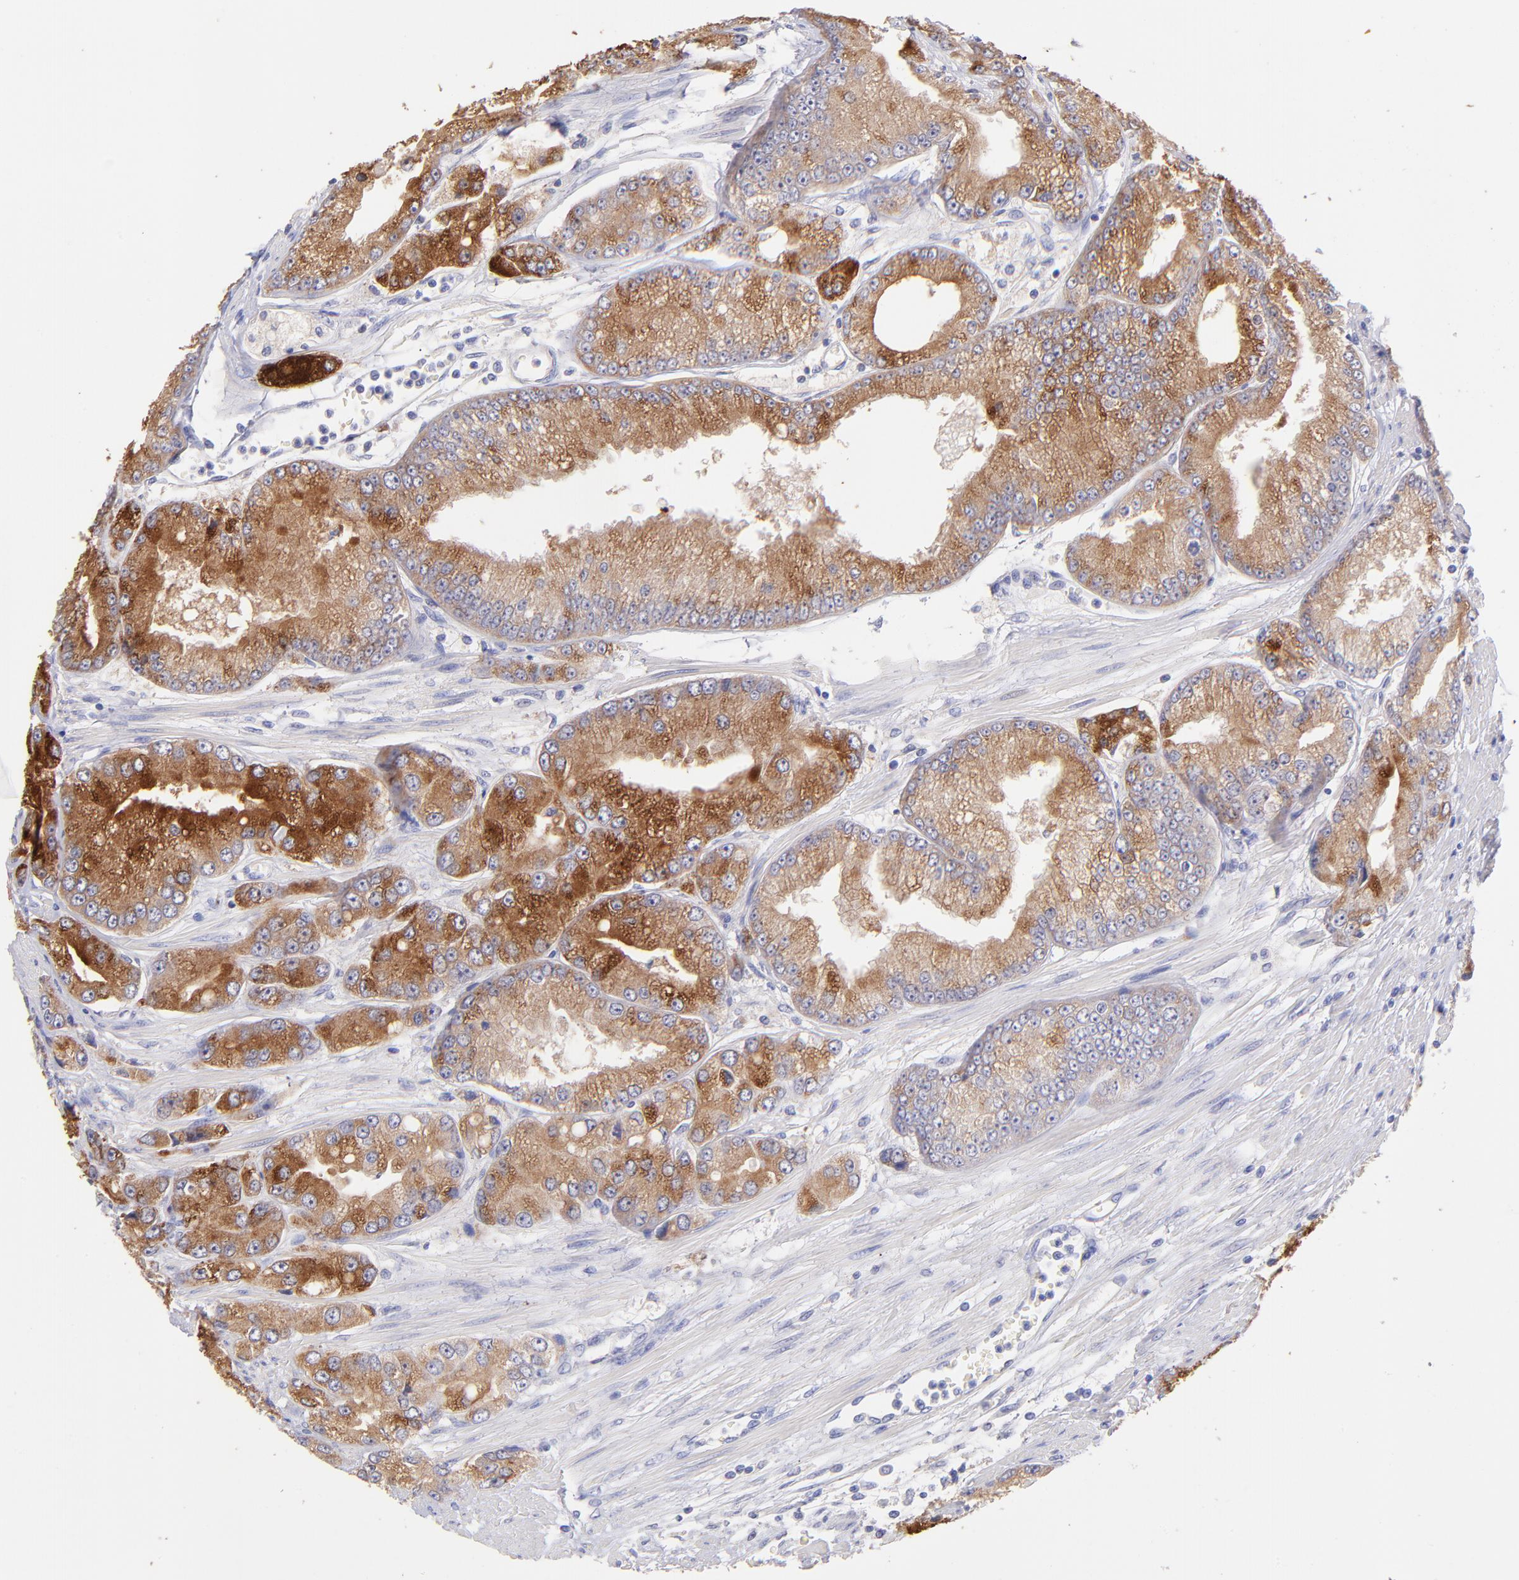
{"staining": {"intensity": "moderate", "quantity": ">75%", "location": "cytoplasmic/membranous"}, "tissue": "prostate cancer", "cell_type": "Tumor cells", "image_type": "cancer", "snomed": [{"axis": "morphology", "description": "Adenocarcinoma, Medium grade"}, {"axis": "topography", "description": "Prostate"}], "caption": "IHC photomicrograph of neoplastic tissue: human prostate cancer (adenocarcinoma (medium-grade)) stained using immunohistochemistry (IHC) displays medium levels of moderate protein expression localized specifically in the cytoplasmic/membranous of tumor cells, appearing as a cytoplasmic/membranous brown color.", "gene": "RAB3B", "patient": {"sex": "male", "age": 72}}